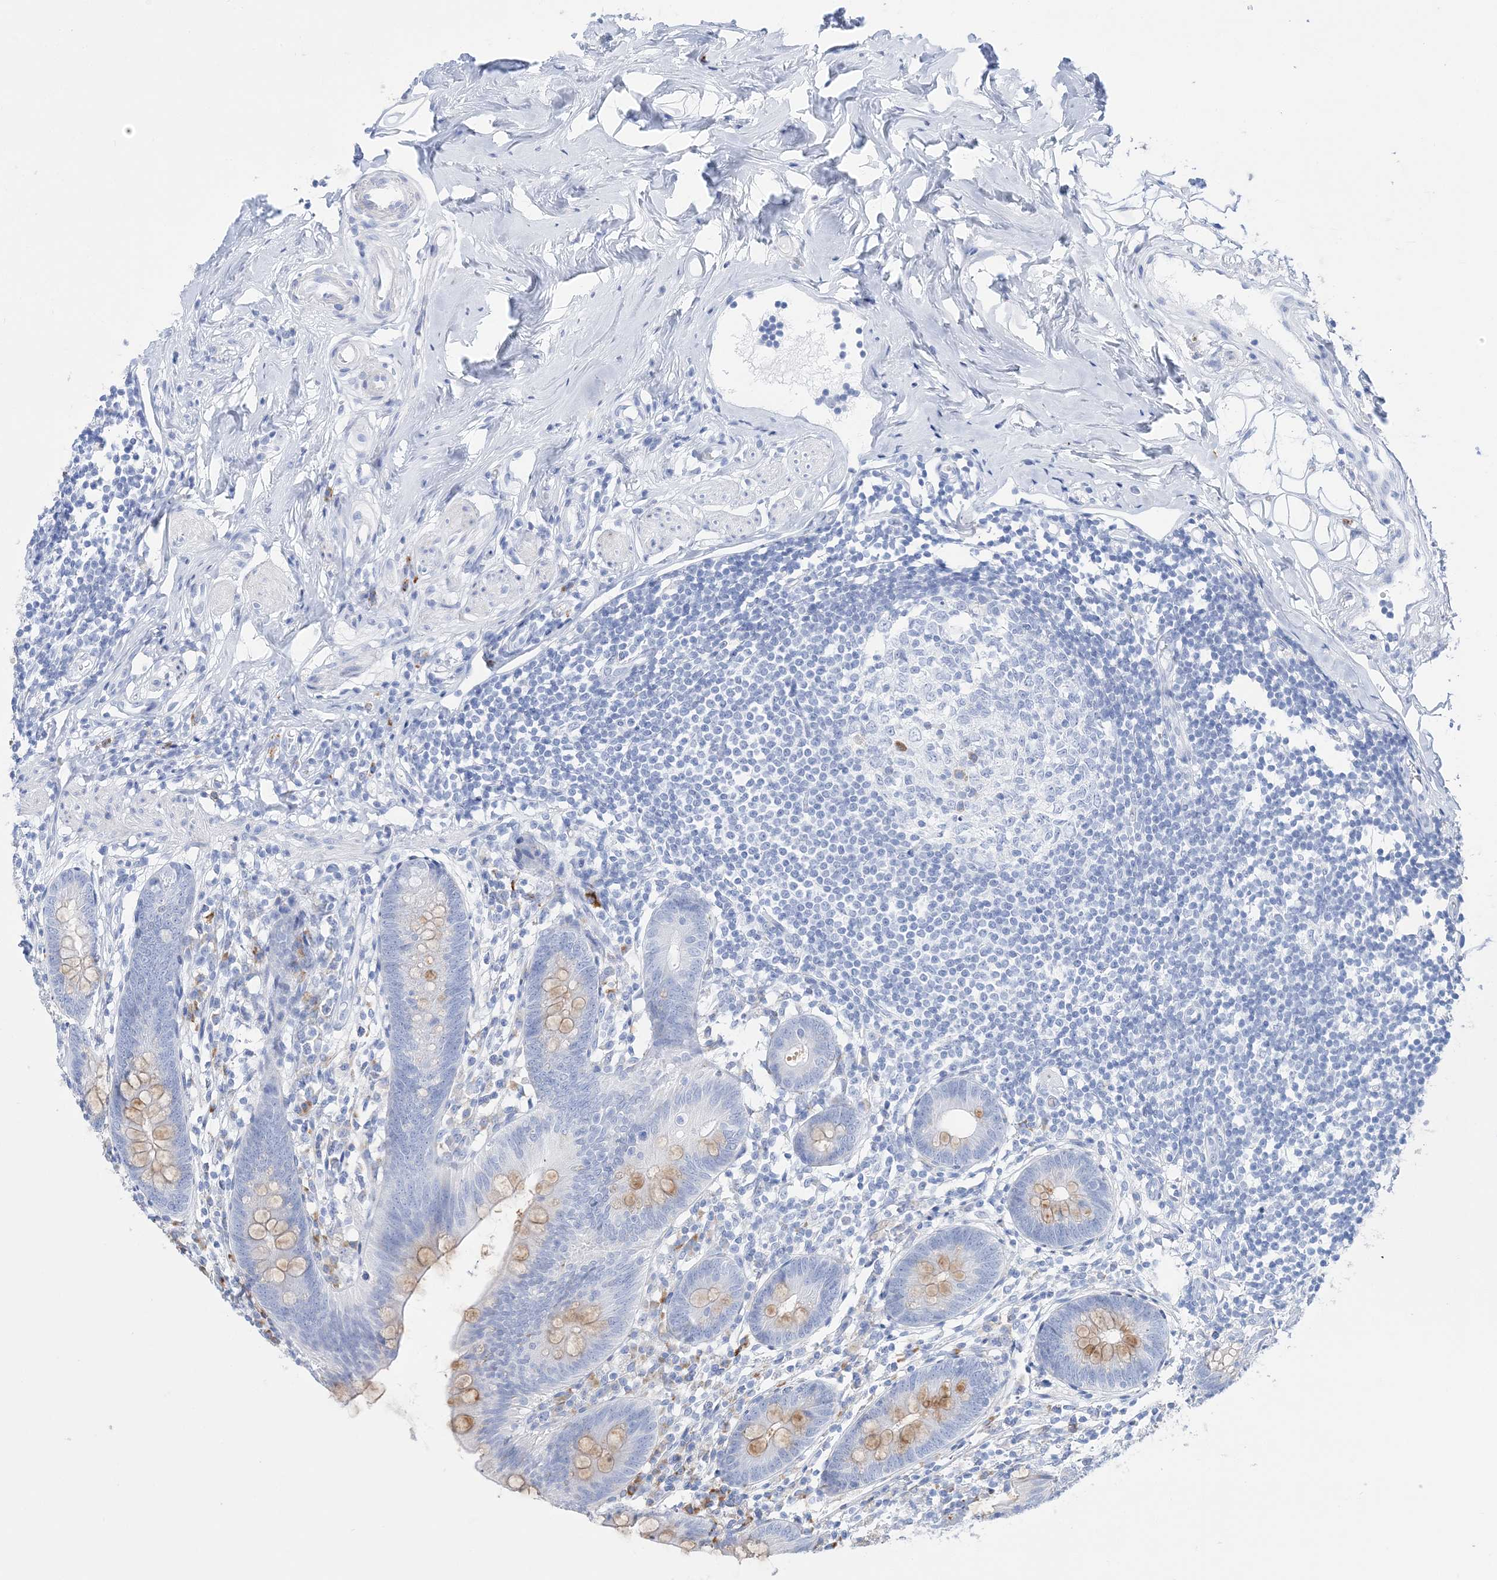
{"staining": {"intensity": "weak", "quantity": "25%-75%", "location": "cytoplasmic/membranous"}, "tissue": "appendix", "cell_type": "Glandular cells", "image_type": "normal", "snomed": [{"axis": "morphology", "description": "Normal tissue, NOS"}, {"axis": "topography", "description": "Appendix"}], "caption": "High-power microscopy captured an IHC photomicrograph of benign appendix, revealing weak cytoplasmic/membranous positivity in approximately 25%-75% of glandular cells. (Stains: DAB in brown, nuclei in blue, Microscopy: brightfield microscopy at high magnification).", "gene": "TSPYL6", "patient": {"sex": "female", "age": 62}}